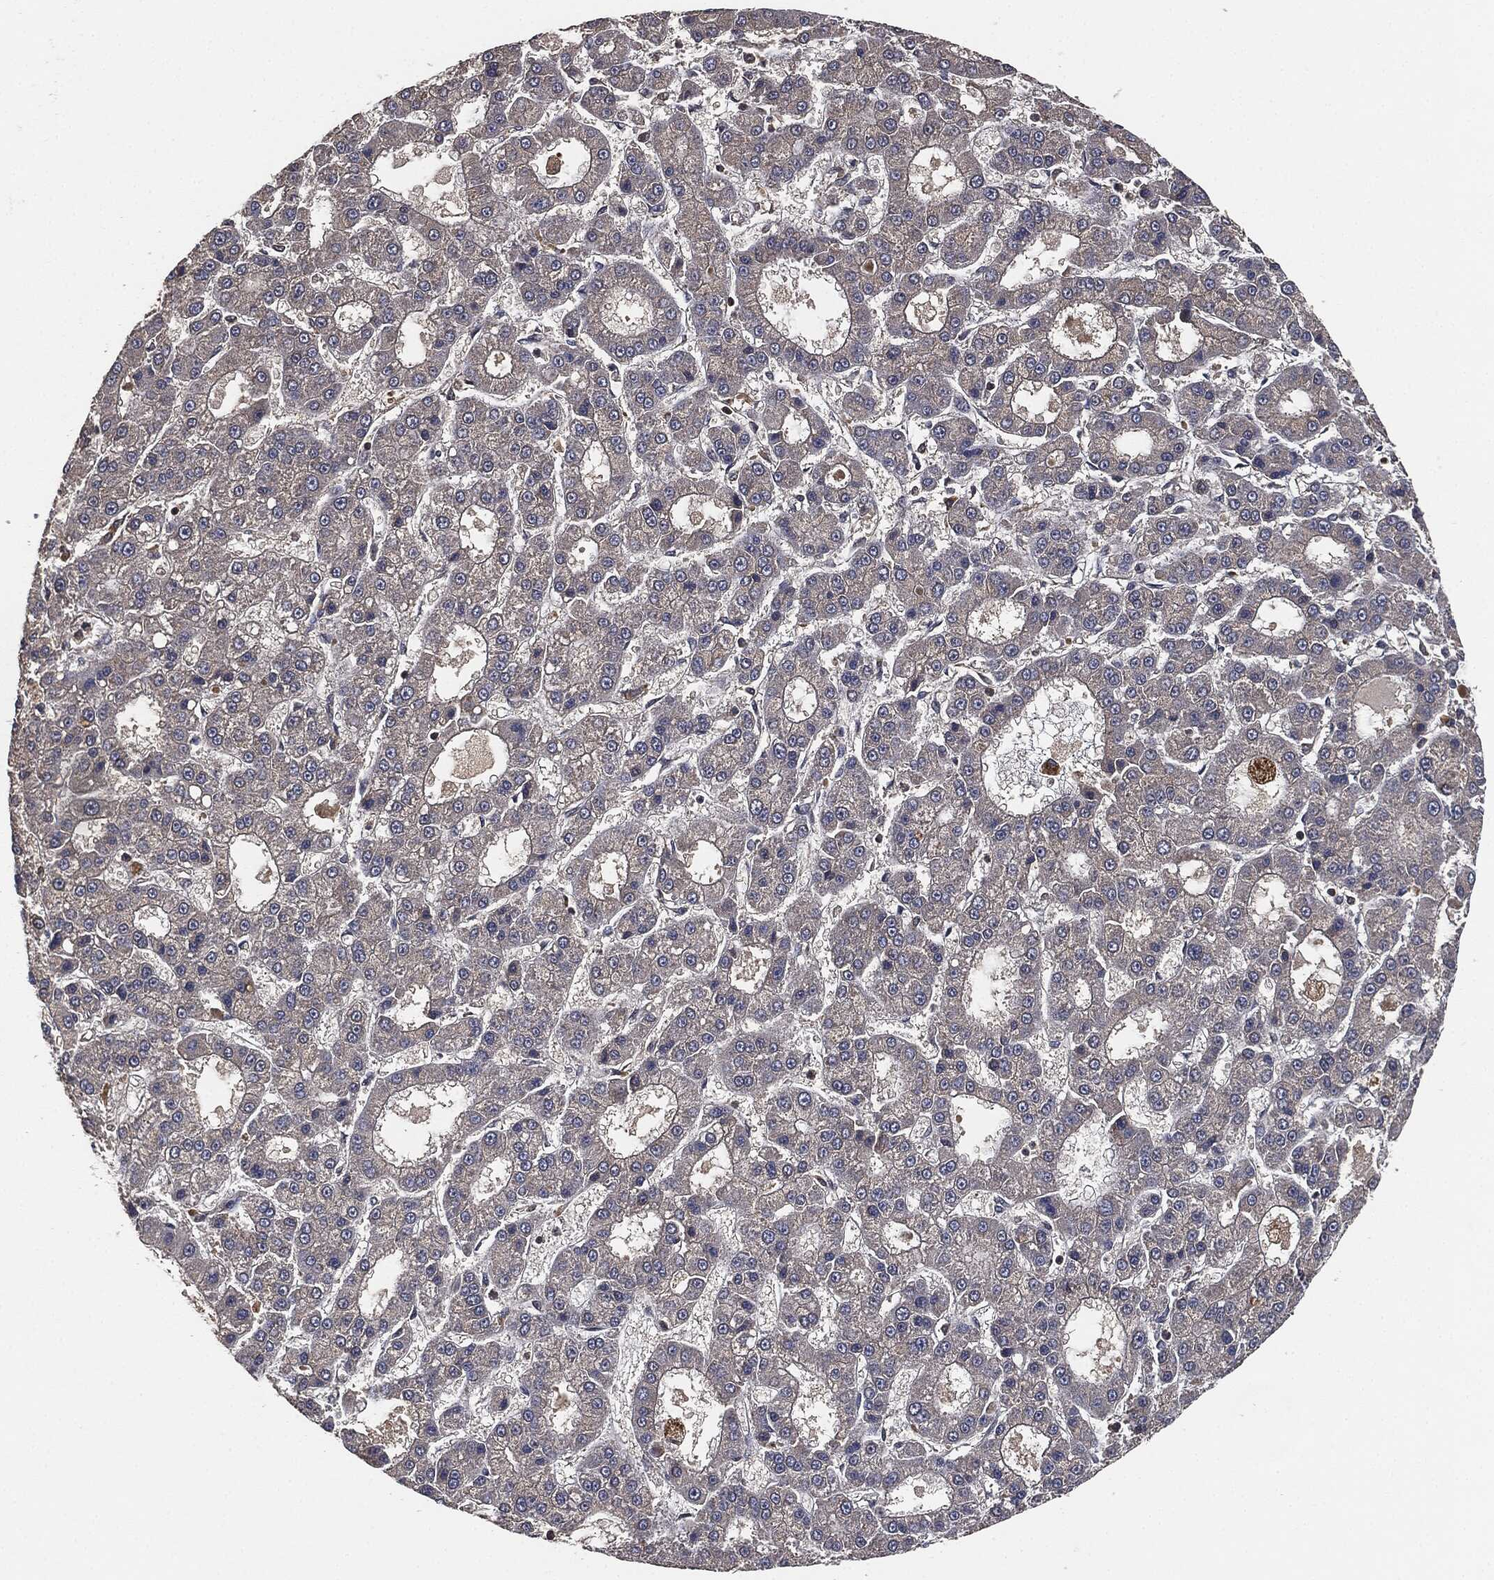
{"staining": {"intensity": "negative", "quantity": "none", "location": "none"}, "tissue": "liver cancer", "cell_type": "Tumor cells", "image_type": "cancer", "snomed": [{"axis": "morphology", "description": "Carcinoma, Hepatocellular, NOS"}, {"axis": "topography", "description": "Liver"}], "caption": "Hepatocellular carcinoma (liver) was stained to show a protein in brown. There is no significant positivity in tumor cells. (DAB IHC with hematoxylin counter stain).", "gene": "ERBIN", "patient": {"sex": "male", "age": 70}}